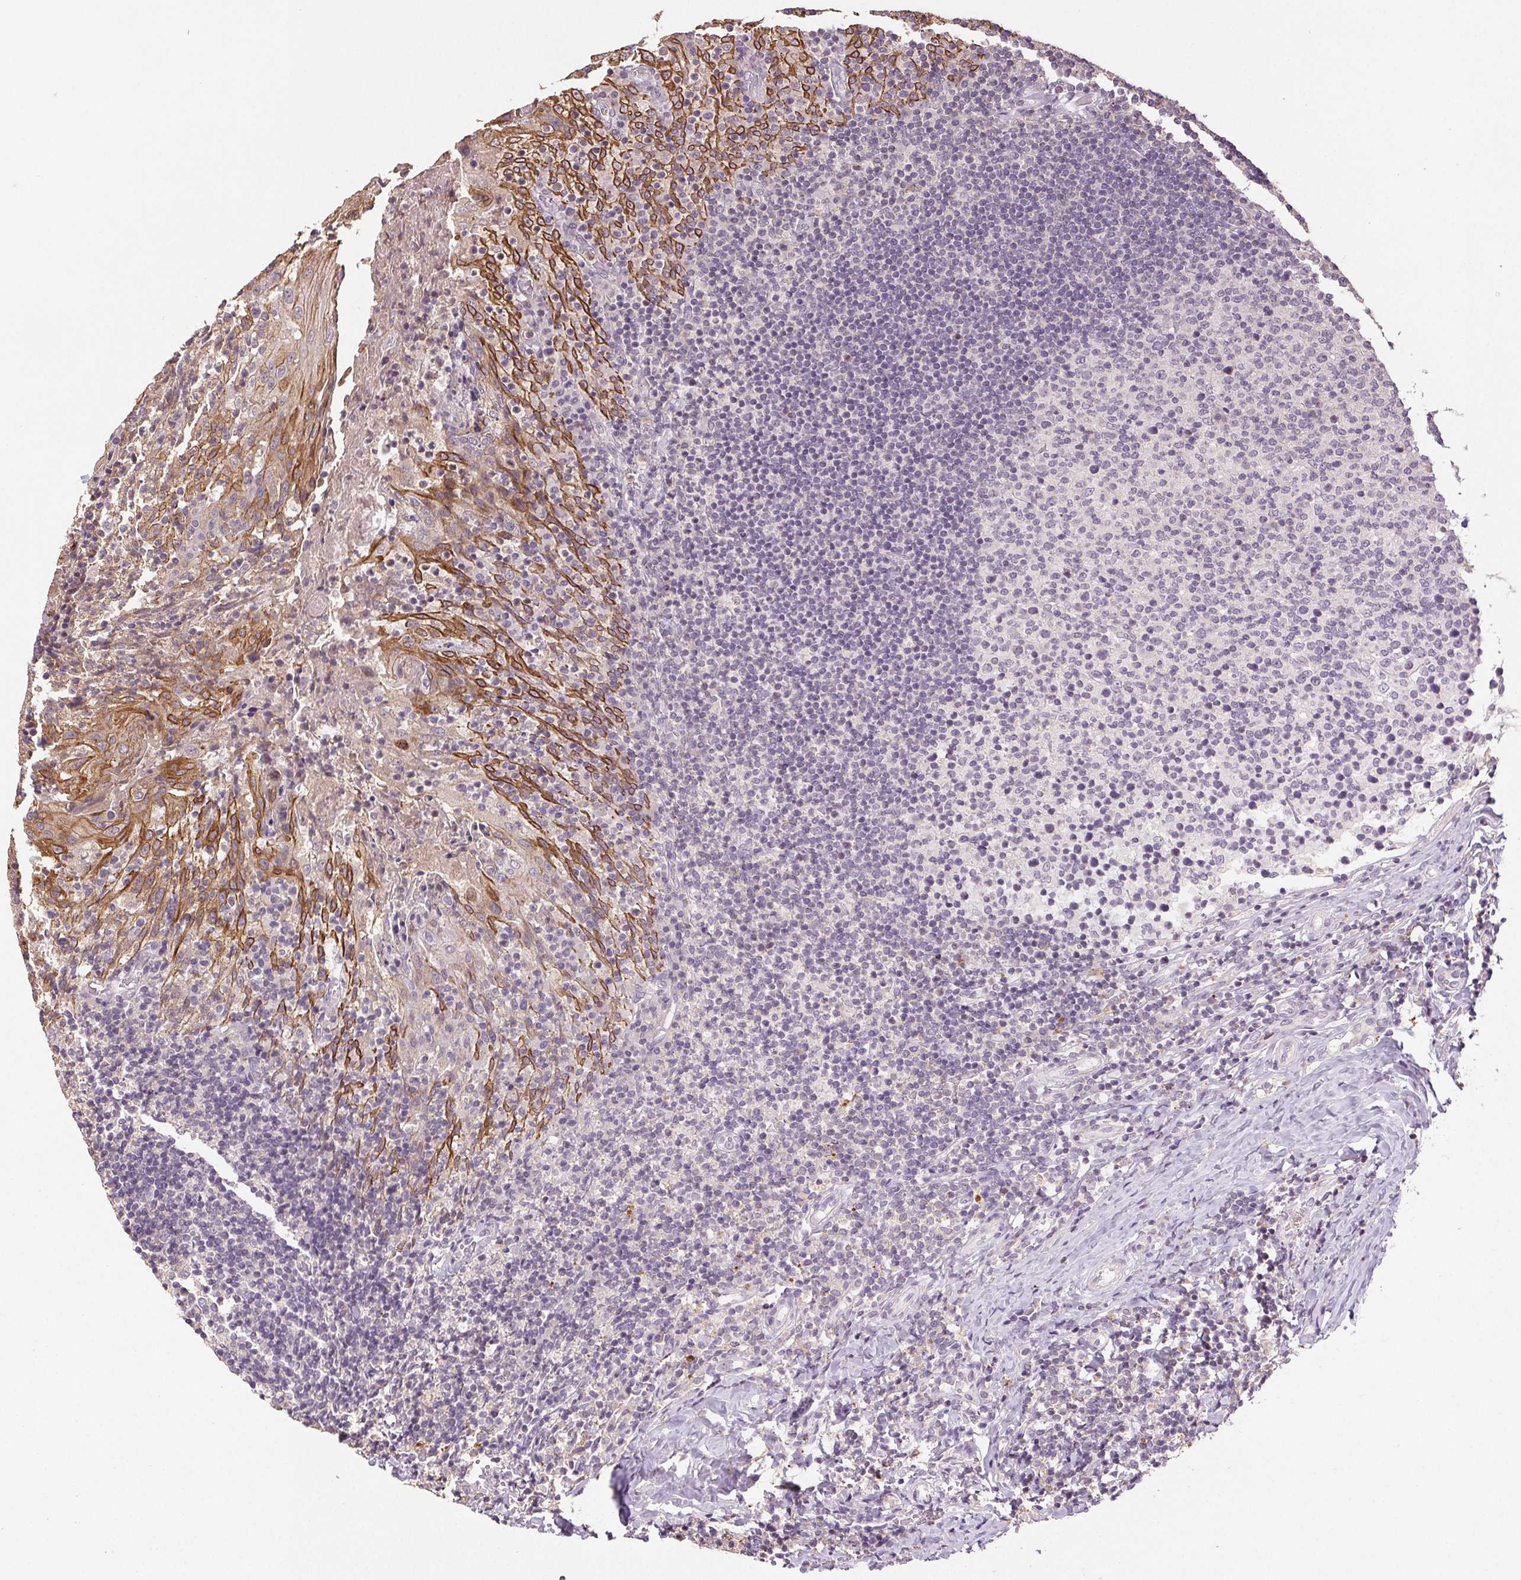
{"staining": {"intensity": "negative", "quantity": "none", "location": "none"}, "tissue": "tonsil", "cell_type": "Germinal center cells", "image_type": "normal", "snomed": [{"axis": "morphology", "description": "Normal tissue, NOS"}, {"axis": "topography", "description": "Tonsil"}], "caption": "This is an immunohistochemistry histopathology image of benign tonsil. There is no staining in germinal center cells.", "gene": "TMEM253", "patient": {"sex": "female", "age": 10}}